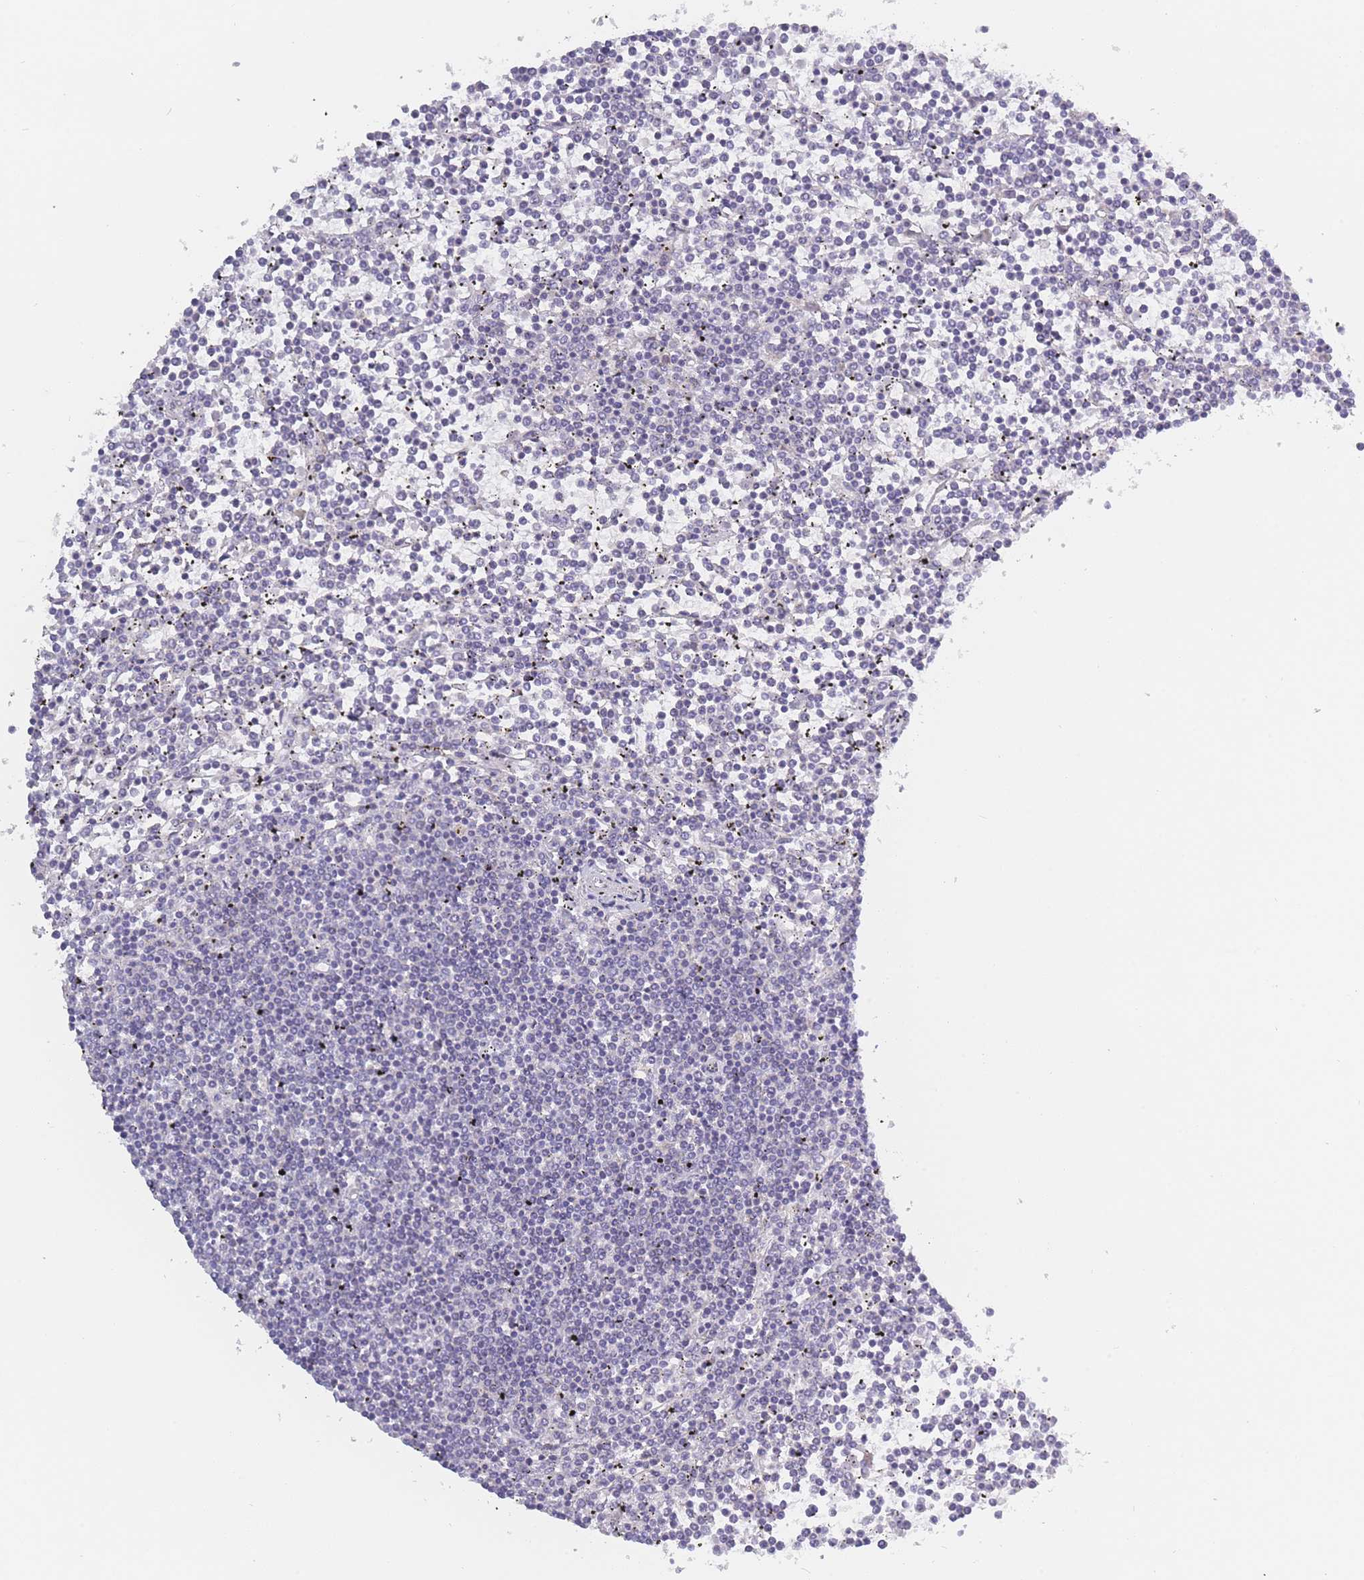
{"staining": {"intensity": "negative", "quantity": "none", "location": "none"}, "tissue": "lymphoma", "cell_type": "Tumor cells", "image_type": "cancer", "snomed": [{"axis": "morphology", "description": "Malignant lymphoma, non-Hodgkin's type, Low grade"}, {"axis": "topography", "description": "Spleen"}], "caption": "Protein analysis of lymphoma shows no significant expression in tumor cells. (DAB immunohistochemistry, high magnification).", "gene": "FAM227B", "patient": {"sex": "female", "age": 19}}